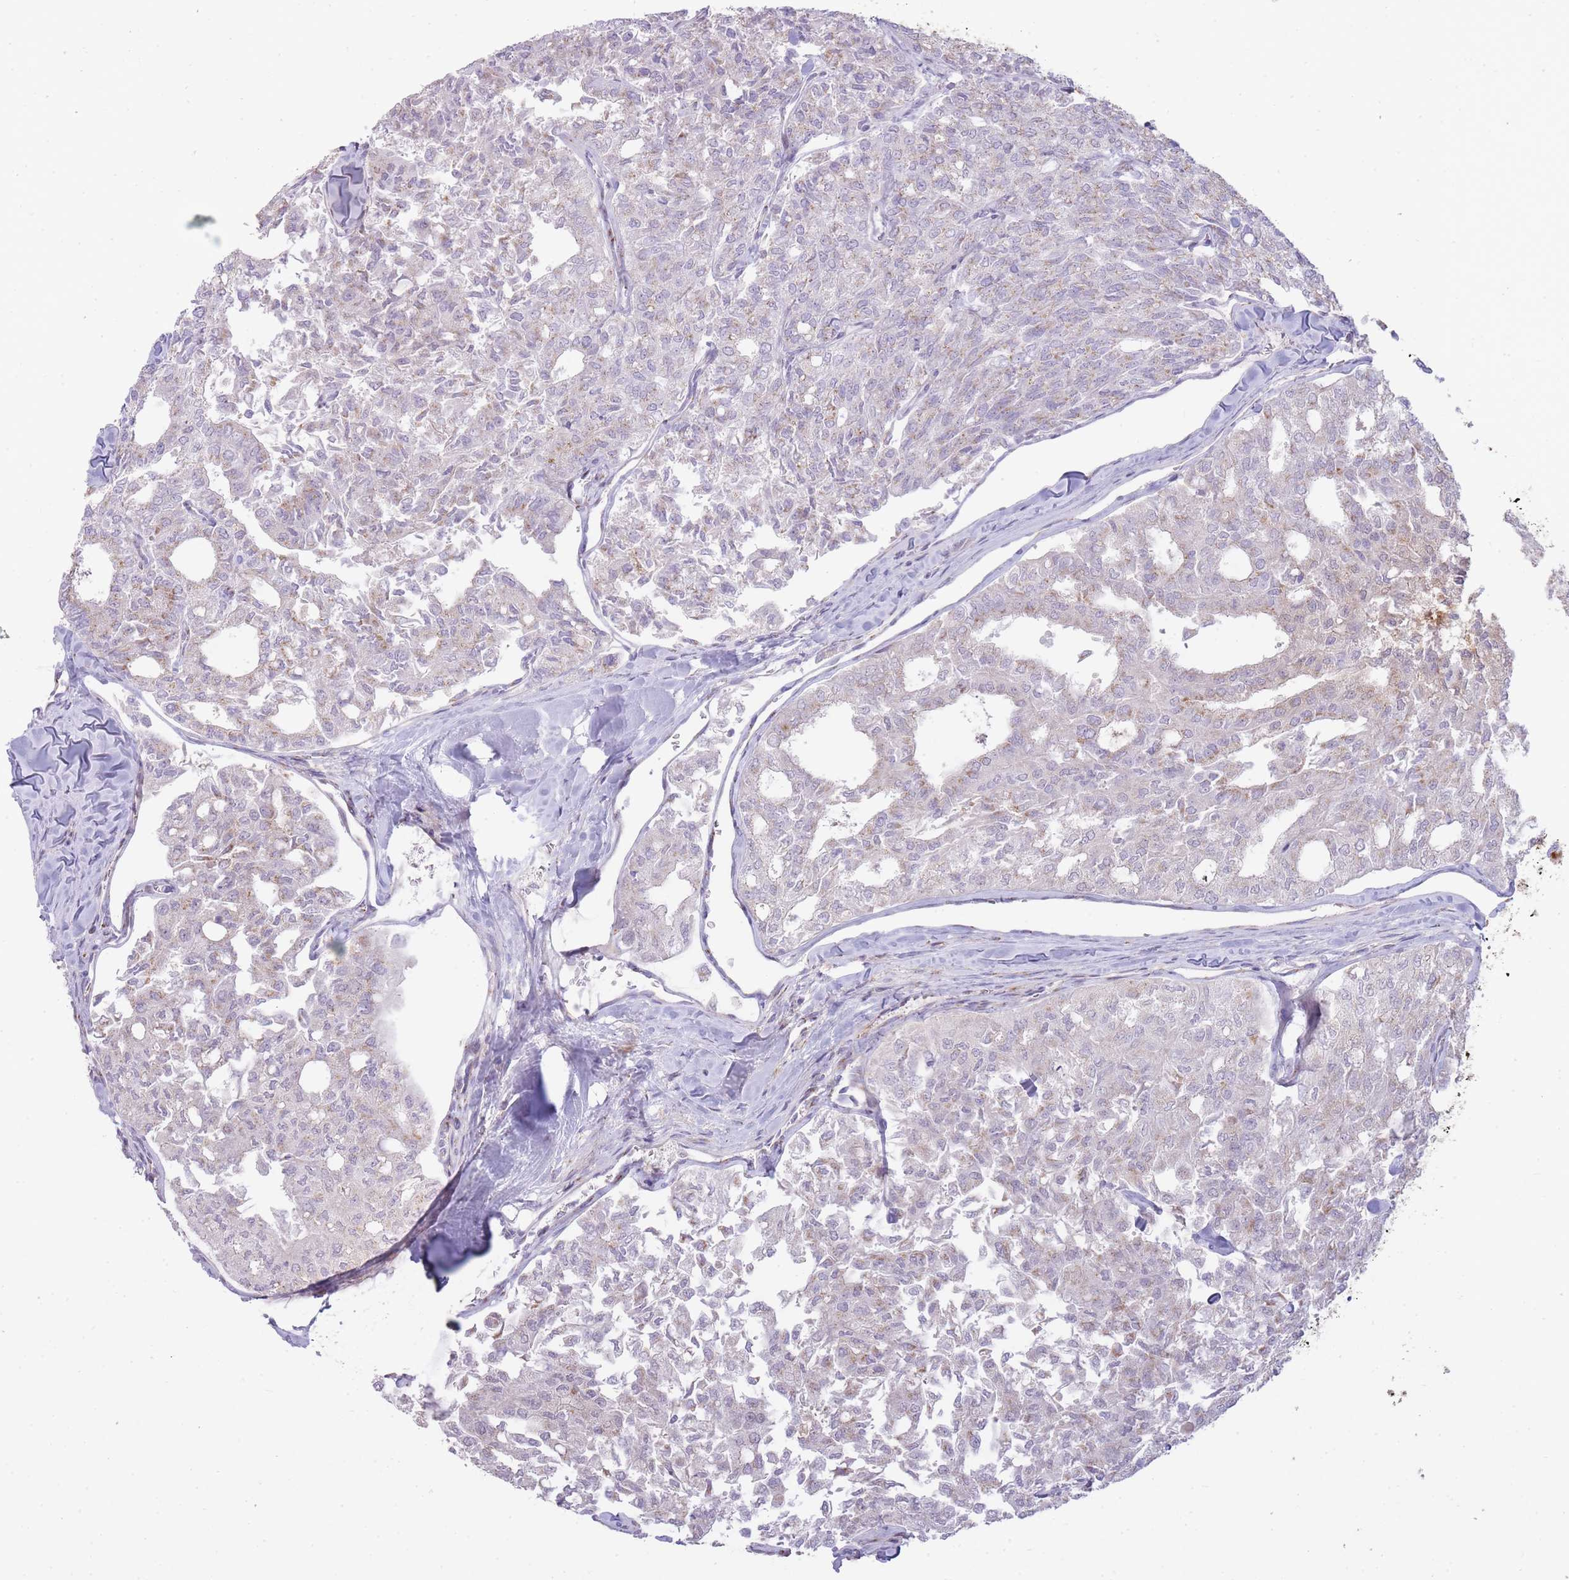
{"staining": {"intensity": "negative", "quantity": "none", "location": "none"}, "tissue": "thyroid cancer", "cell_type": "Tumor cells", "image_type": "cancer", "snomed": [{"axis": "morphology", "description": "Follicular adenoma carcinoma, NOS"}, {"axis": "topography", "description": "Thyroid gland"}], "caption": "Photomicrograph shows no protein expression in tumor cells of thyroid cancer (follicular adenoma carcinoma) tissue. (Brightfield microscopy of DAB (3,3'-diaminobenzidine) immunohistochemistry at high magnification).", "gene": "PPP3R2", "patient": {"sex": "male", "age": 75}}